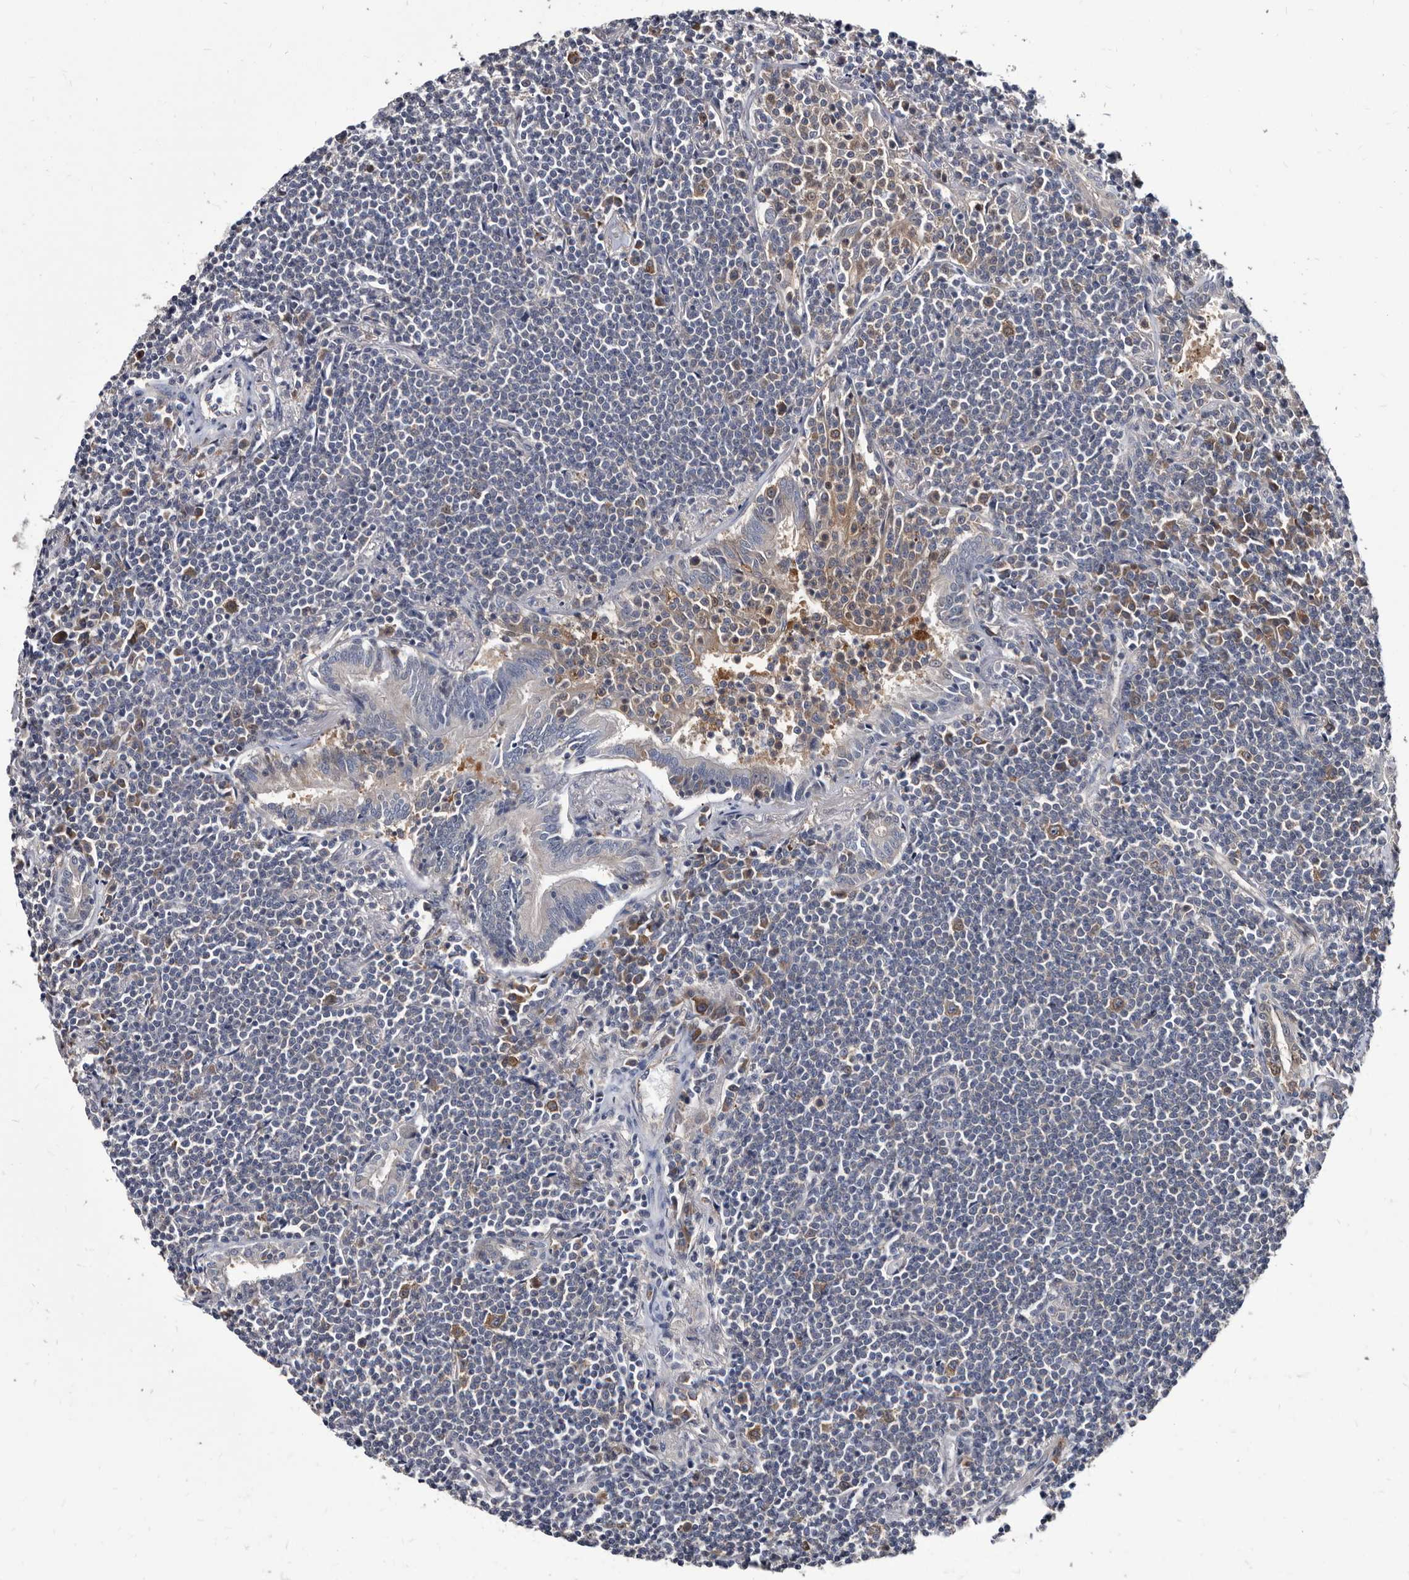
{"staining": {"intensity": "negative", "quantity": "none", "location": "none"}, "tissue": "lymphoma", "cell_type": "Tumor cells", "image_type": "cancer", "snomed": [{"axis": "morphology", "description": "Malignant lymphoma, non-Hodgkin's type, Low grade"}, {"axis": "topography", "description": "Lung"}], "caption": "A high-resolution image shows IHC staining of lymphoma, which demonstrates no significant staining in tumor cells. Brightfield microscopy of IHC stained with DAB (3,3'-diaminobenzidine) (brown) and hematoxylin (blue), captured at high magnification.", "gene": "ABCF2", "patient": {"sex": "female", "age": 71}}